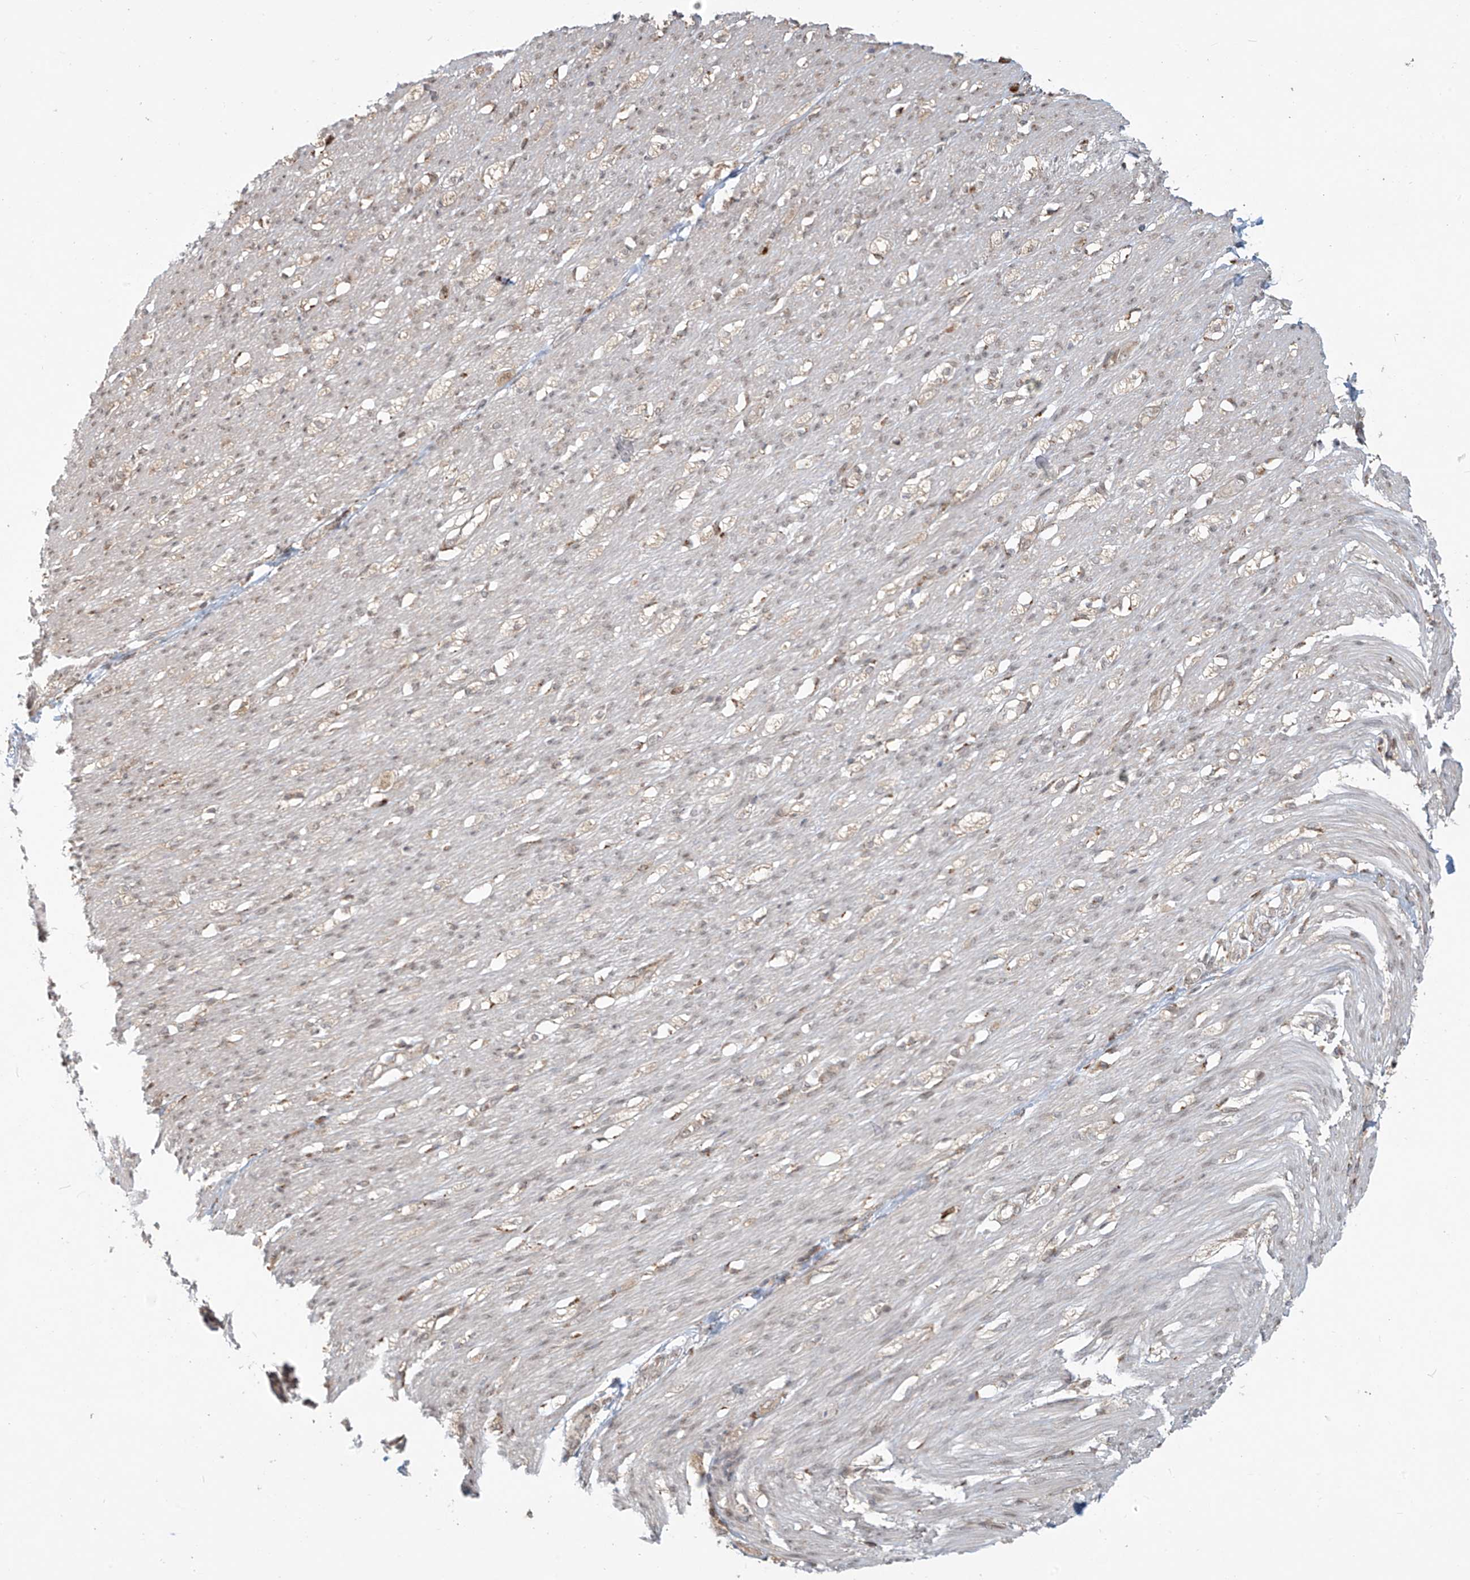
{"staining": {"intensity": "moderate", "quantity": "25%-75%", "location": "nuclear"}, "tissue": "smooth muscle", "cell_type": "Smooth muscle cells", "image_type": "normal", "snomed": [{"axis": "morphology", "description": "Normal tissue, NOS"}, {"axis": "morphology", "description": "Adenocarcinoma, NOS"}, {"axis": "topography", "description": "Colon"}, {"axis": "topography", "description": "Peripheral nerve tissue"}], "caption": "Smooth muscle stained for a protein (brown) reveals moderate nuclear positive expression in approximately 25%-75% of smooth muscle cells.", "gene": "PLEKHM3", "patient": {"sex": "male", "age": 14}}